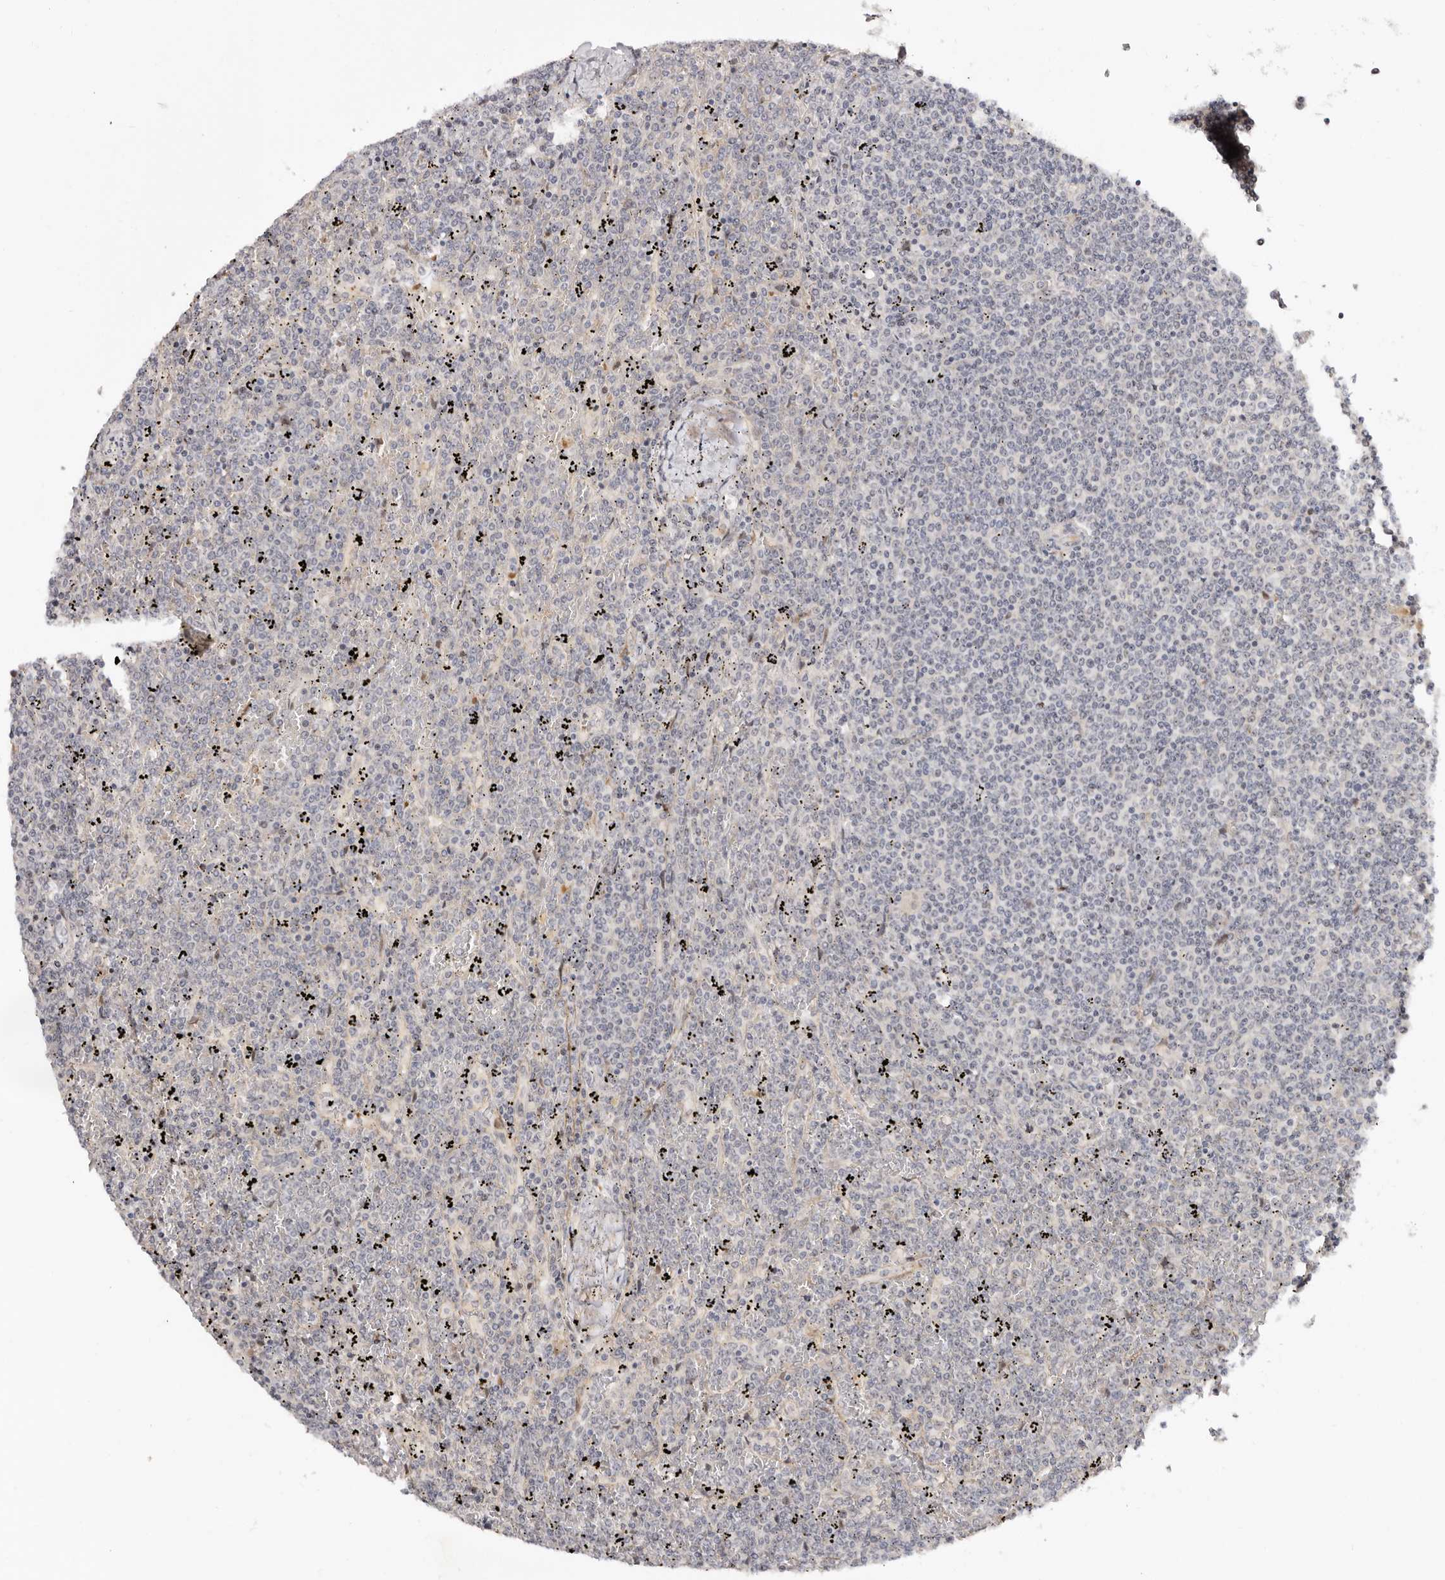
{"staining": {"intensity": "negative", "quantity": "none", "location": "none"}, "tissue": "lymphoma", "cell_type": "Tumor cells", "image_type": "cancer", "snomed": [{"axis": "morphology", "description": "Malignant lymphoma, non-Hodgkin's type, Low grade"}, {"axis": "topography", "description": "Spleen"}], "caption": "Tumor cells show no significant staining in malignant lymphoma, non-Hodgkin's type (low-grade). (Brightfield microscopy of DAB (3,3'-diaminobenzidine) immunohistochemistry at high magnification).", "gene": "ODF2L", "patient": {"sex": "female", "age": 19}}